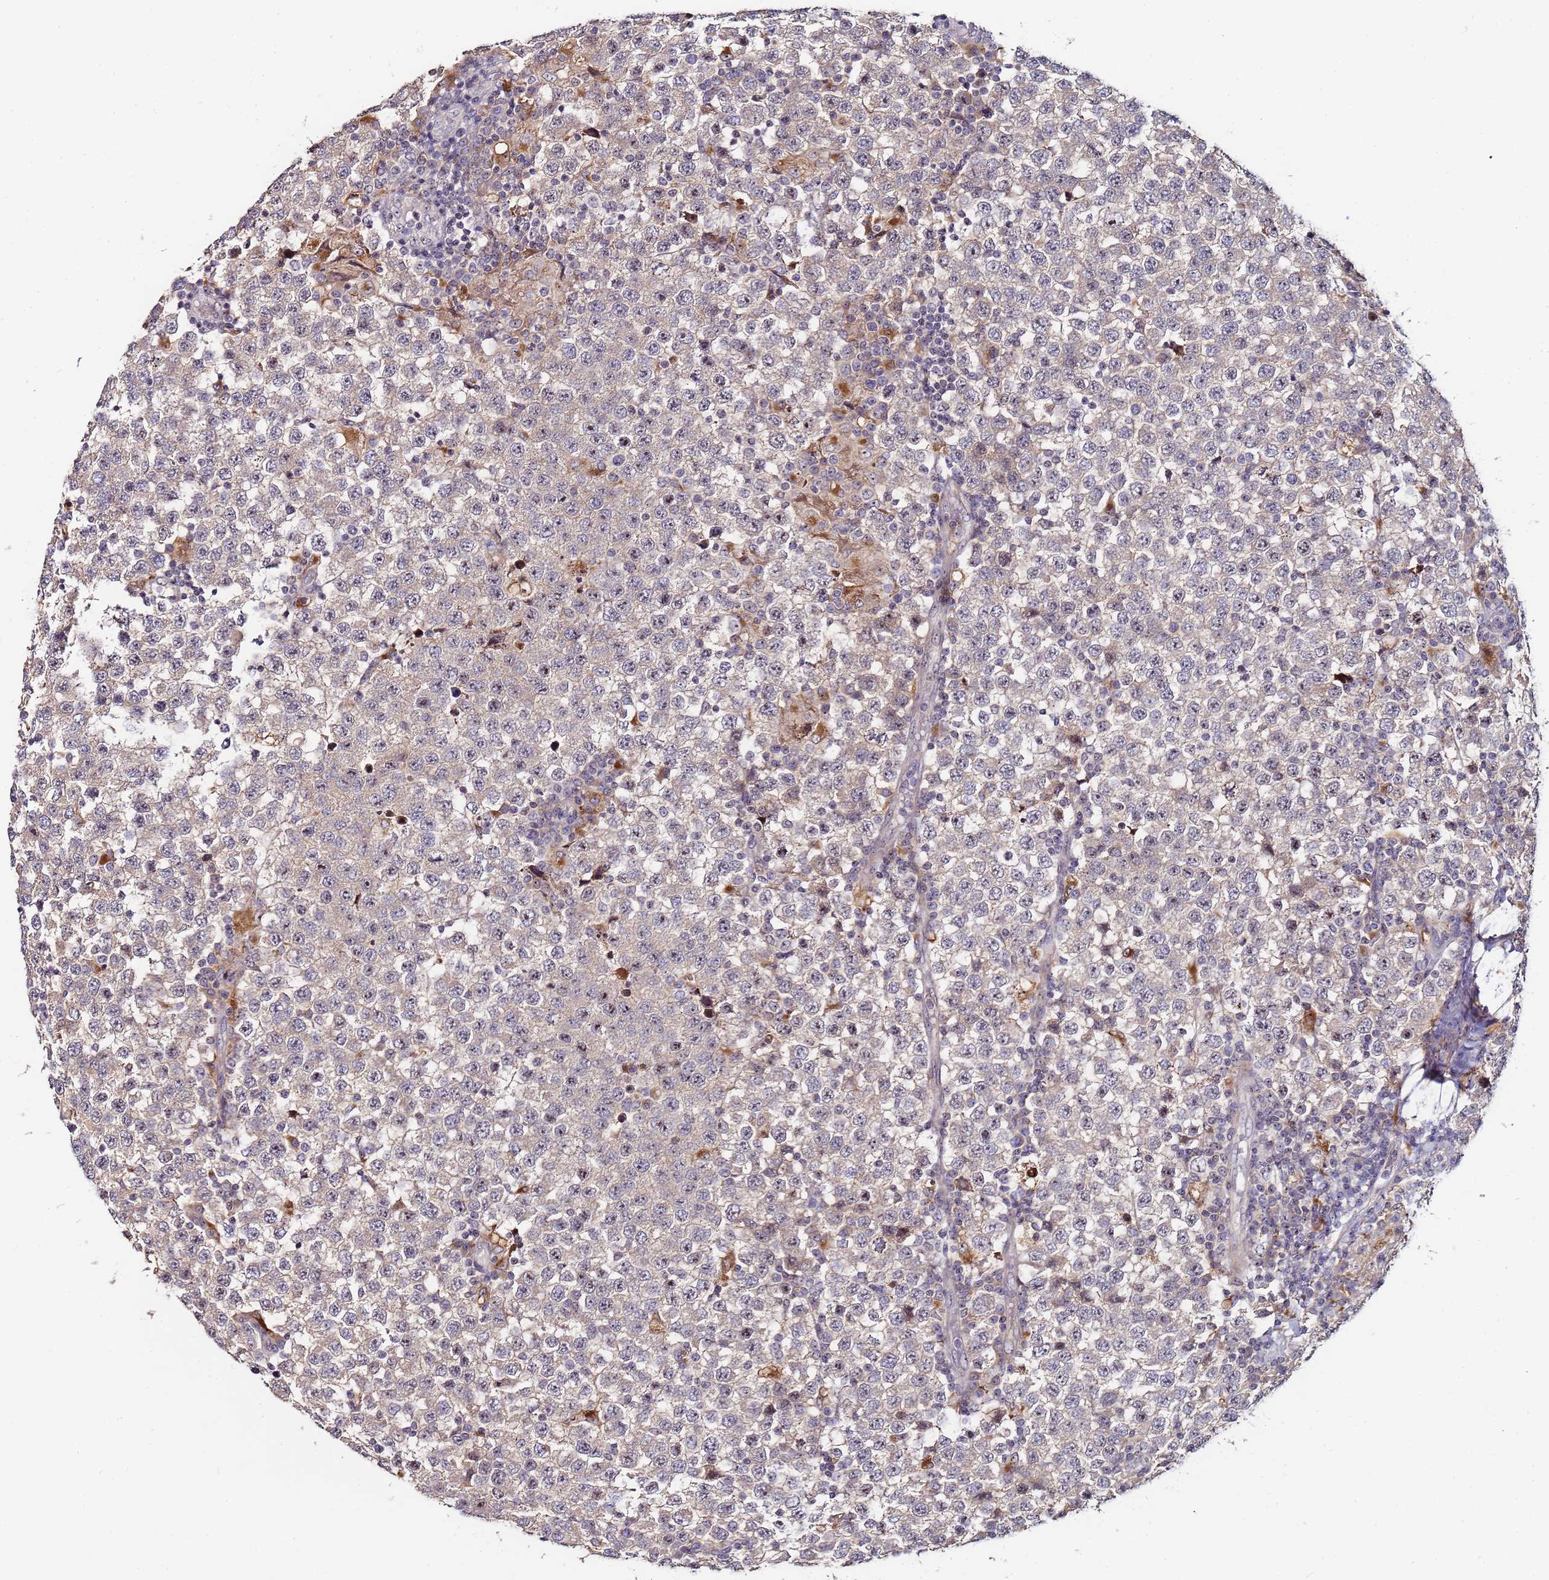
{"staining": {"intensity": "negative", "quantity": "none", "location": "none"}, "tissue": "testis cancer", "cell_type": "Tumor cells", "image_type": "cancer", "snomed": [{"axis": "morphology", "description": "Seminoma, NOS"}, {"axis": "topography", "description": "Testis"}], "caption": "DAB (3,3'-diaminobenzidine) immunohistochemical staining of human seminoma (testis) displays no significant positivity in tumor cells. (Brightfield microscopy of DAB (3,3'-diaminobenzidine) IHC at high magnification).", "gene": "KRI1", "patient": {"sex": "male", "age": 34}}